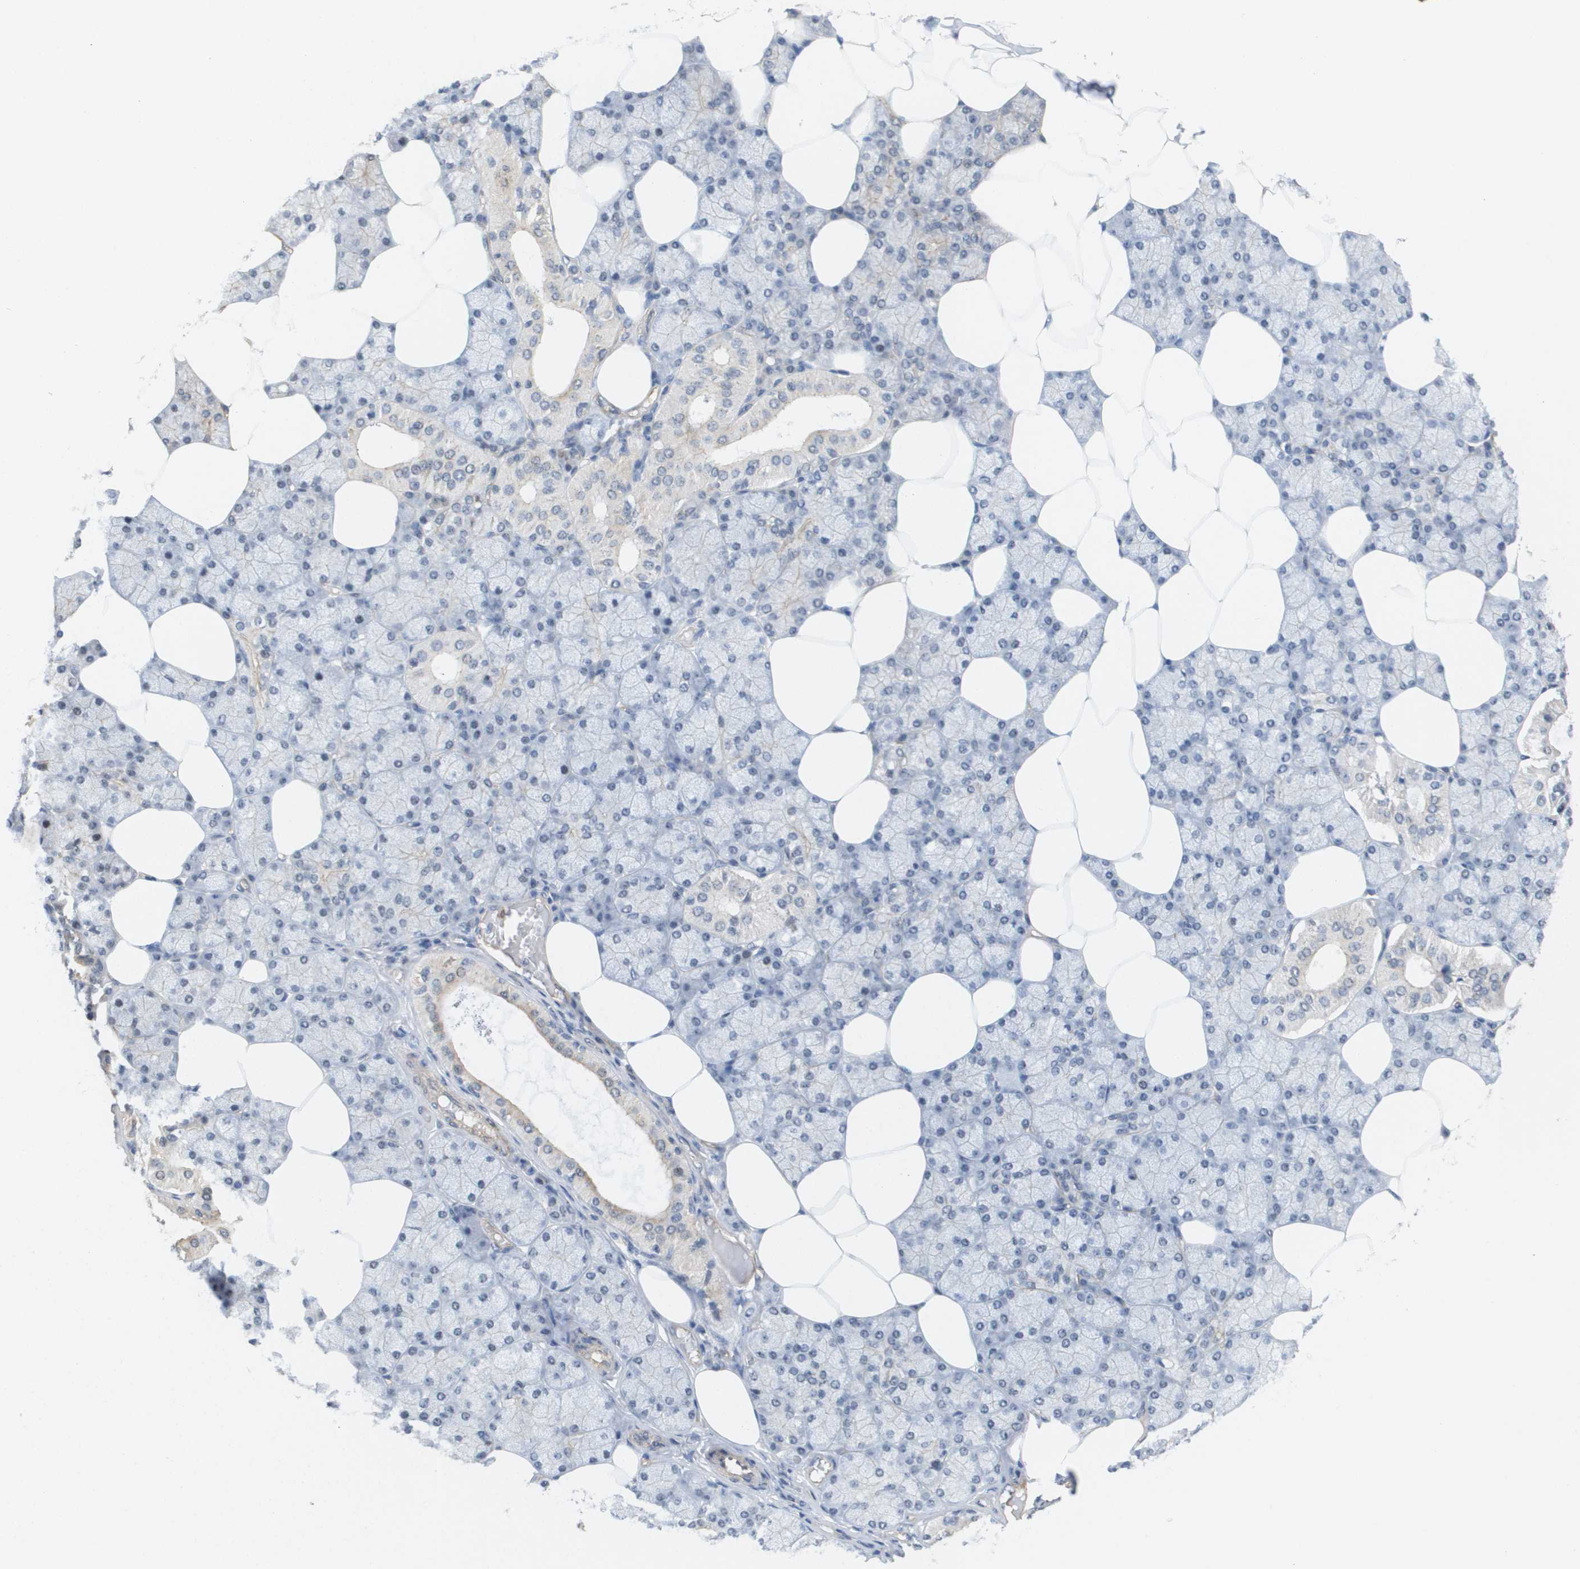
{"staining": {"intensity": "weak", "quantity": "<25%", "location": "cytoplasmic/membranous"}, "tissue": "salivary gland", "cell_type": "Glandular cells", "image_type": "normal", "snomed": [{"axis": "morphology", "description": "Normal tissue, NOS"}, {"axis": "topography", "description": "Salivary gland"}], "caption": "Glandular cells show no significant protein expression in unremarkable salivary gland. (DAB (3,3'-diaminobenzidine) immunohistochemistry (IHC), high magnification).", "gene": "RNF112", "patient": {"sex": "male", "age": 62}}